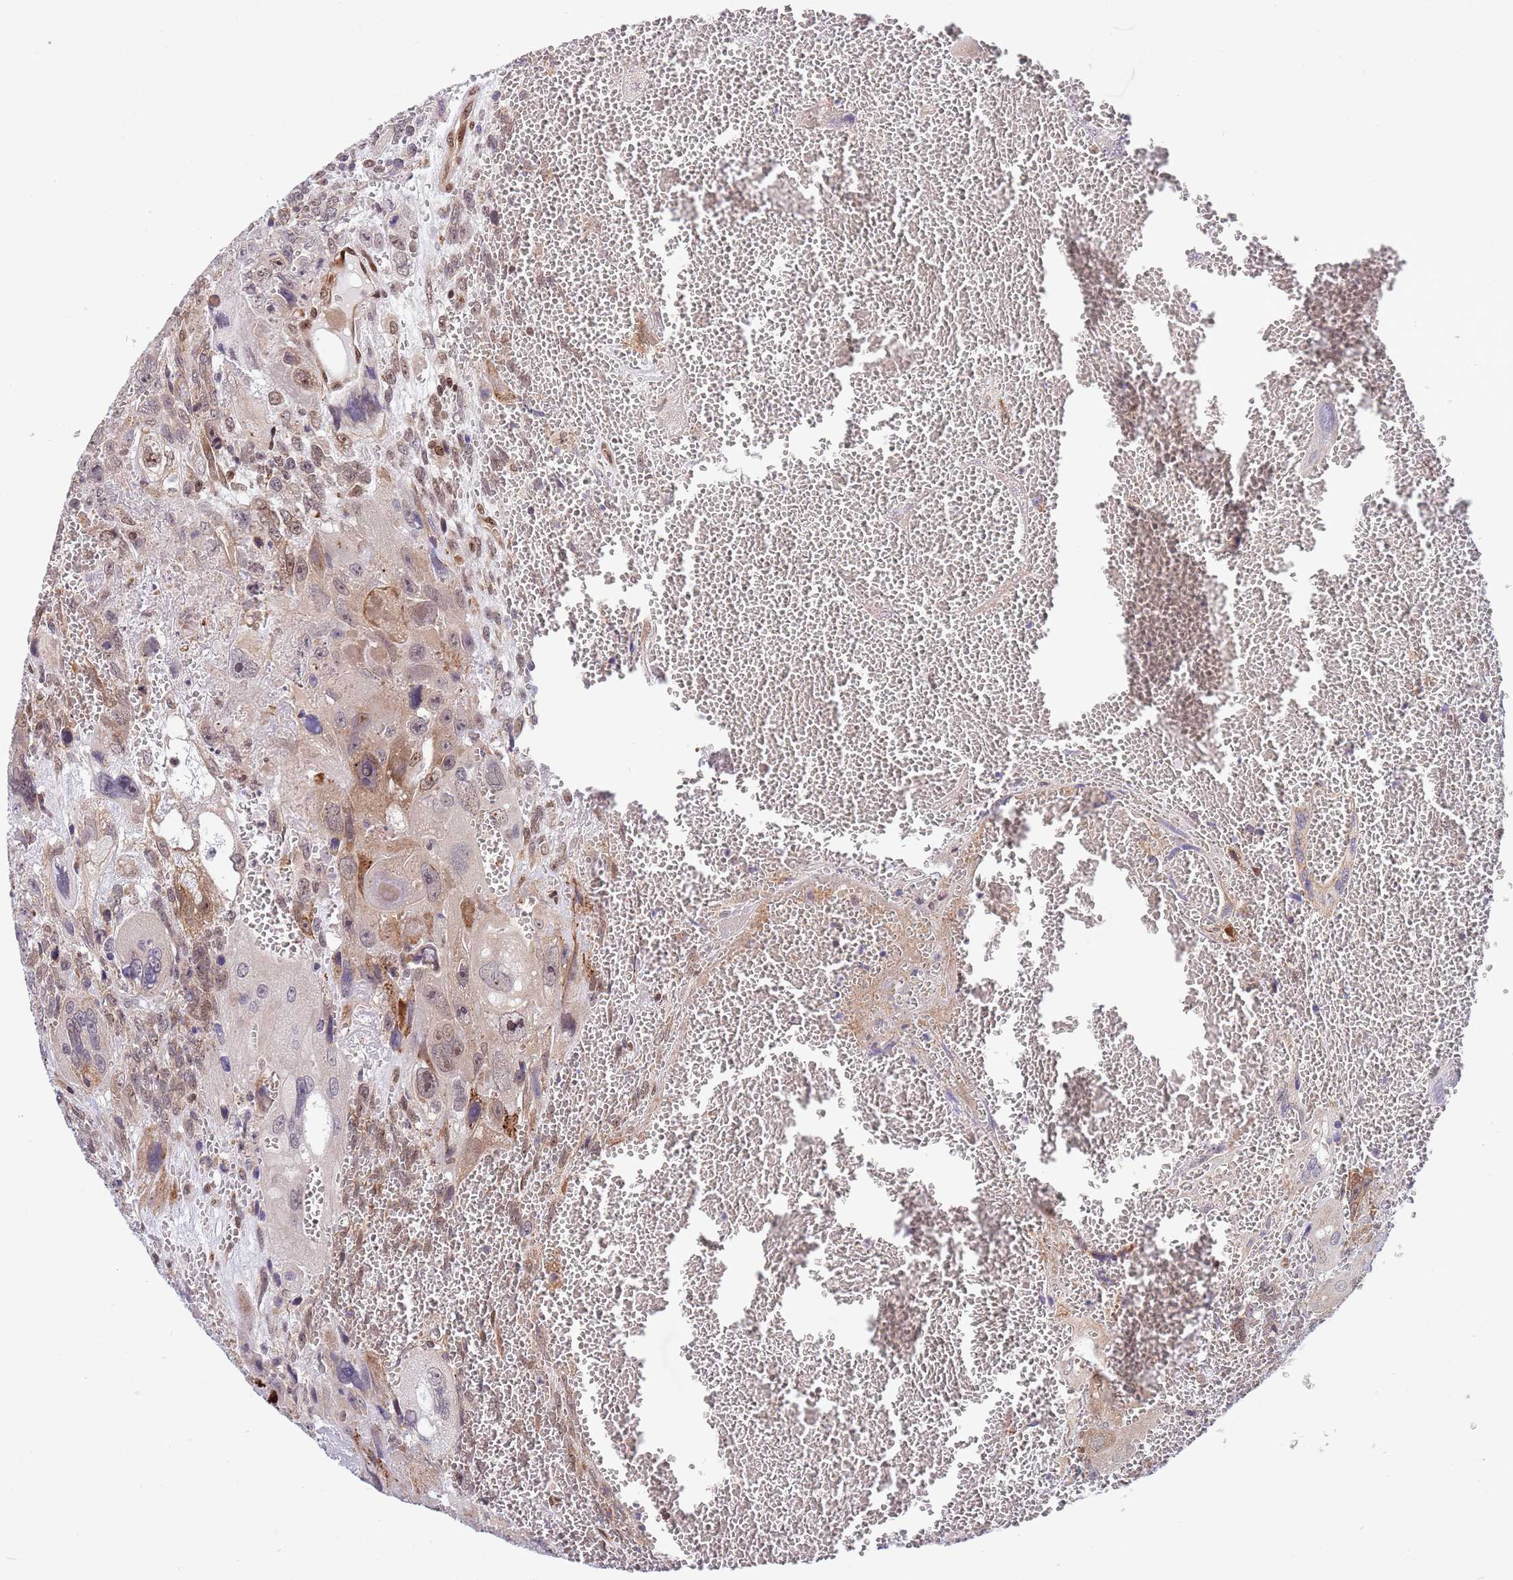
{"staining": {"intensity": "moderate", "quantity": "<25%", "location": "cytoplasmic/membranous"}, "tissue": "testis cancer", "cell_type": "Tumor cells", "image_type": "cancer", "snomed": [{"axis": "morphology", "description": "Carcinoma, Embryonal, NOS"}, {"axis": "topography", "description": "Testis"}], "caption": "Immunohistochemical staining of testis embryonal carcinoma shows low levels of moderate cytoplasmic/membranous protein positivity in about <25% of tumor cells.", "gene": "TBX10", "patient": {"sex": "male", "age": 28}}